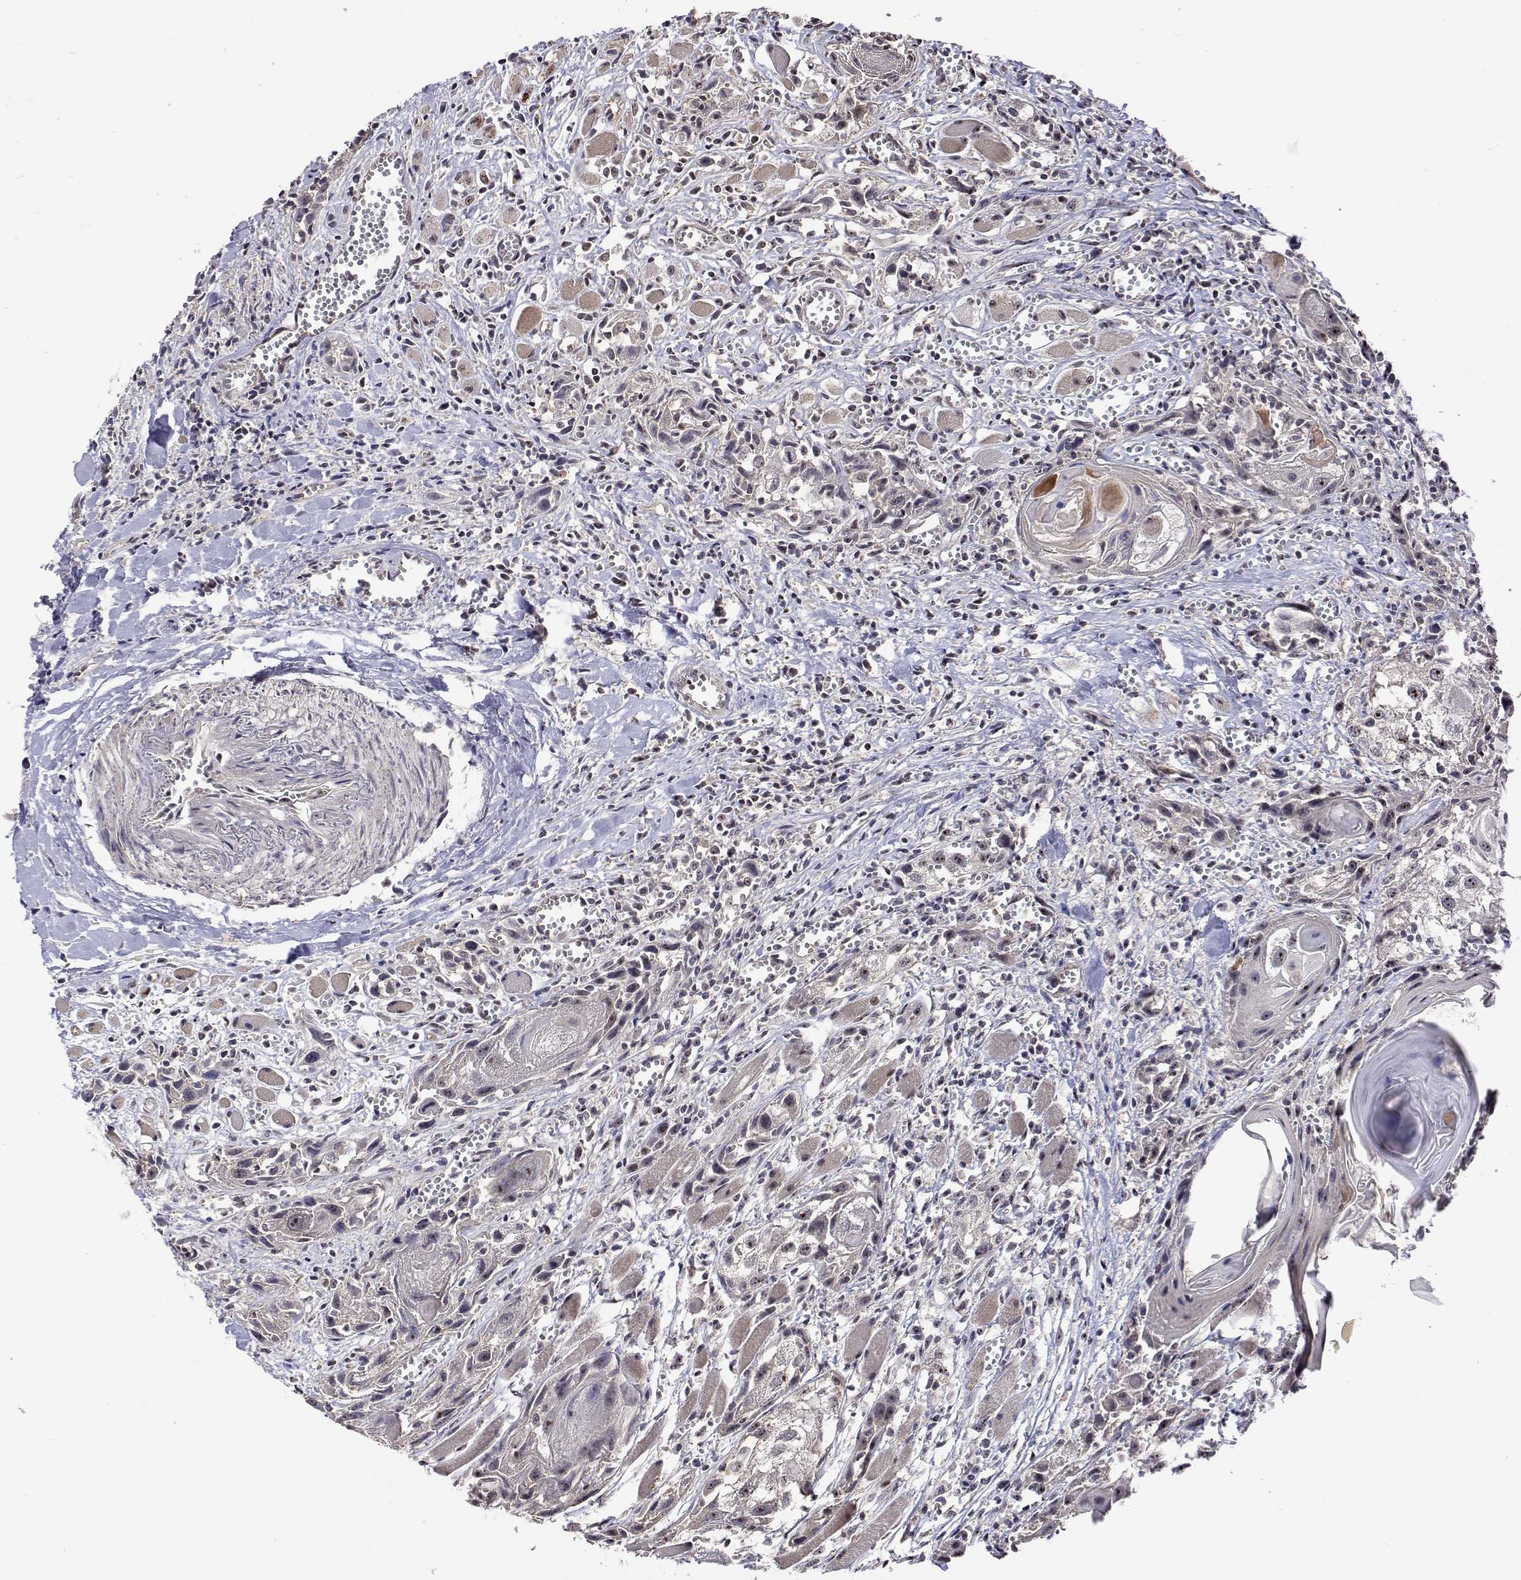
{"staining": {"intensity": "negative", "quantity": "none", "location": "none"}, "tissue": "head and neck cancer", "cell_type": "Tumor cells", "image_type": "cancer", "snomed": [{"axis": "morphology", "description": "Squamous cell carcinoma, NOS"}, {"axis": "topography", "description": "Head-Neck"}], "caption": "Tumor cells are negative for brown protein staining in head and neck cancer (squamous cell carcinoma).", "gene": "NHP2", "patient": {"sex": "female", "age": 80}}